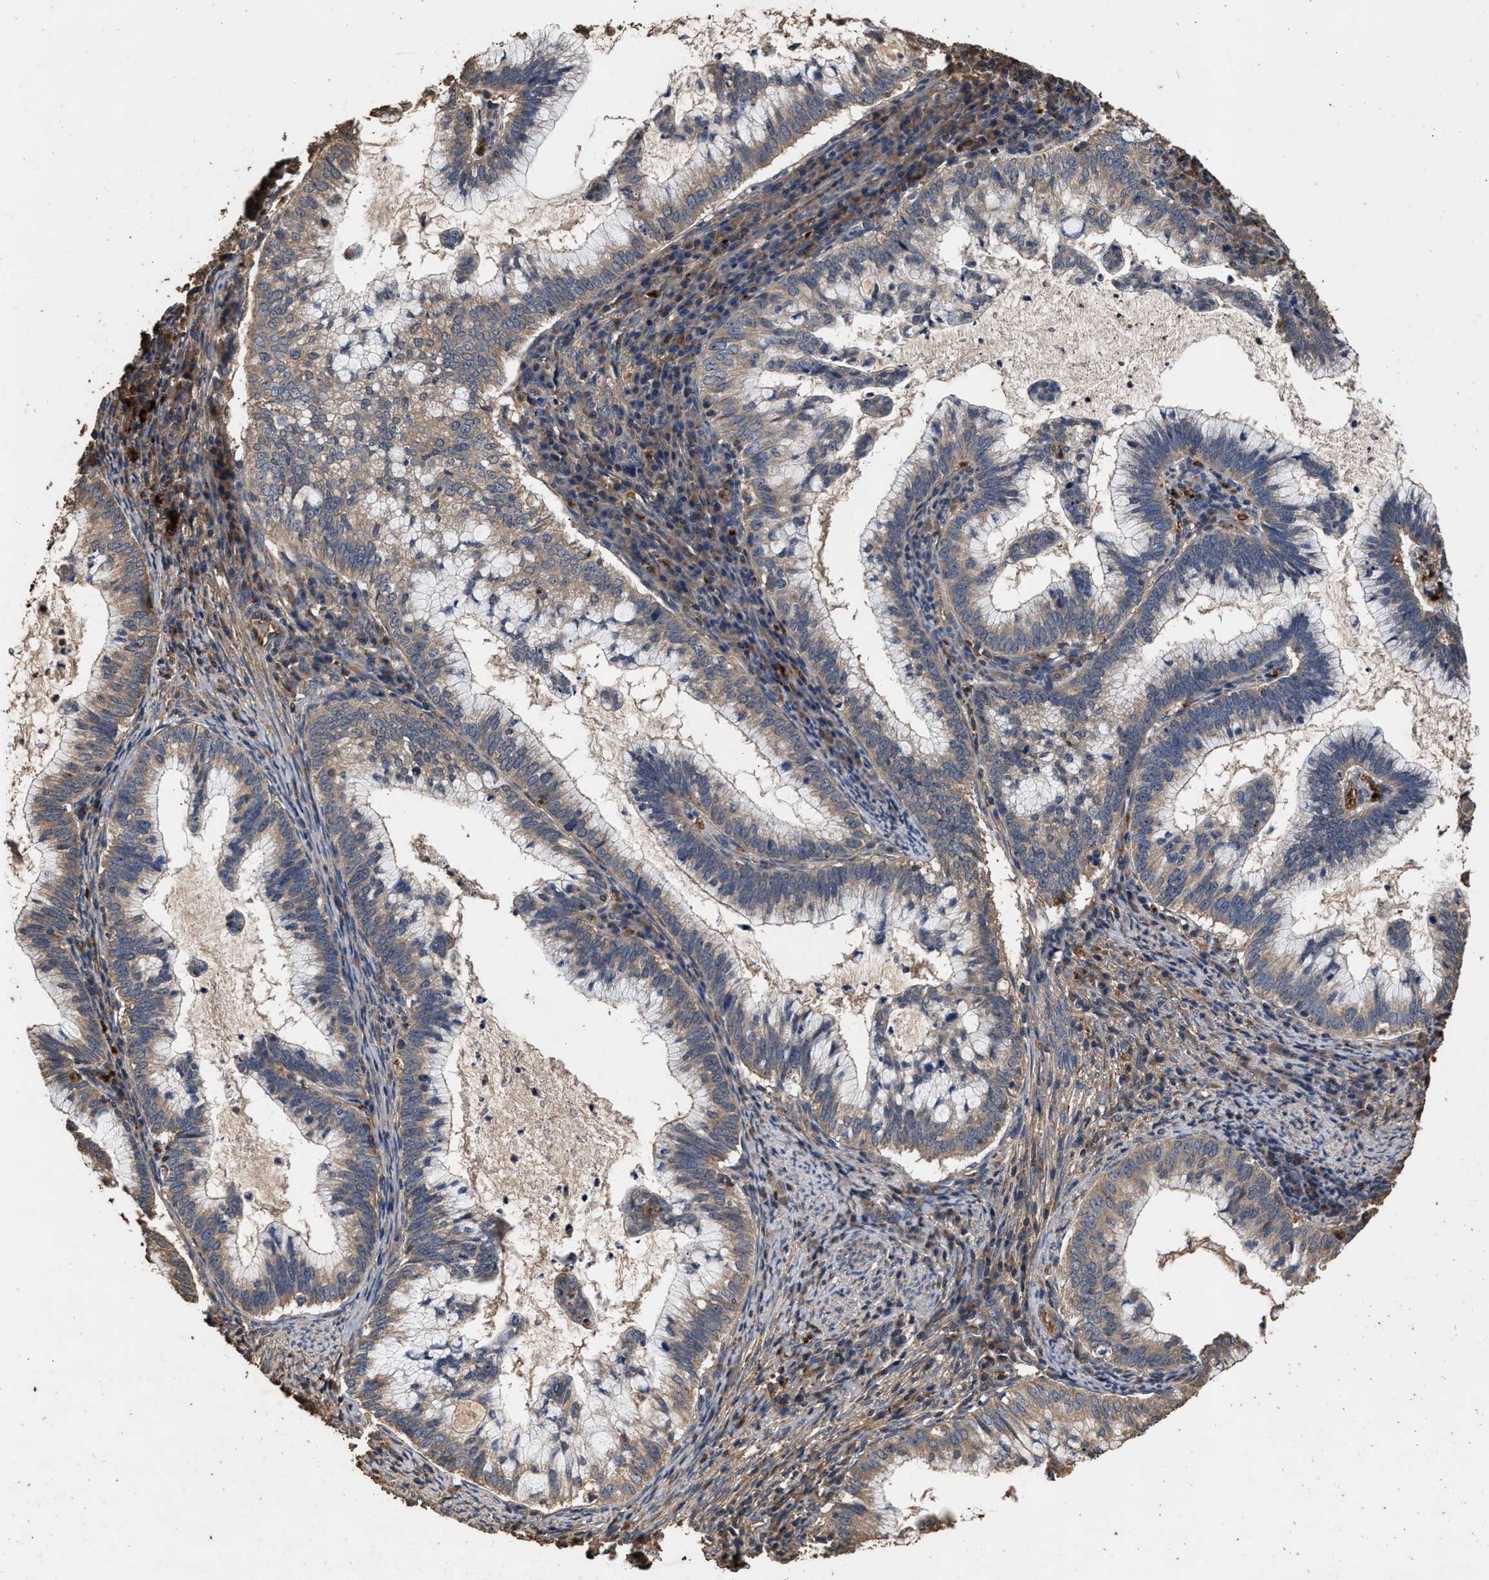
{"staining": {"intensity": "weak", "quantity": "25%-75%", "location": "cytoplasmic/membranous"}, "tissue": "cervical cancer", "cell_type": "Tumor cells", "image_type": "cancer", "snomed": [{"axis": "morphology", "description": "Adenocarcinoma, NOS"}, {"axis": "topography", "description": "Cervix"}], "caption": "Protein staining displays weak cytoplasmic/membranous staining in about 25%-75% of tumor cells in cervical adenocarcinoma.", "gene": "KYAT1", "patient": {"sex": "female", "age": 36}}